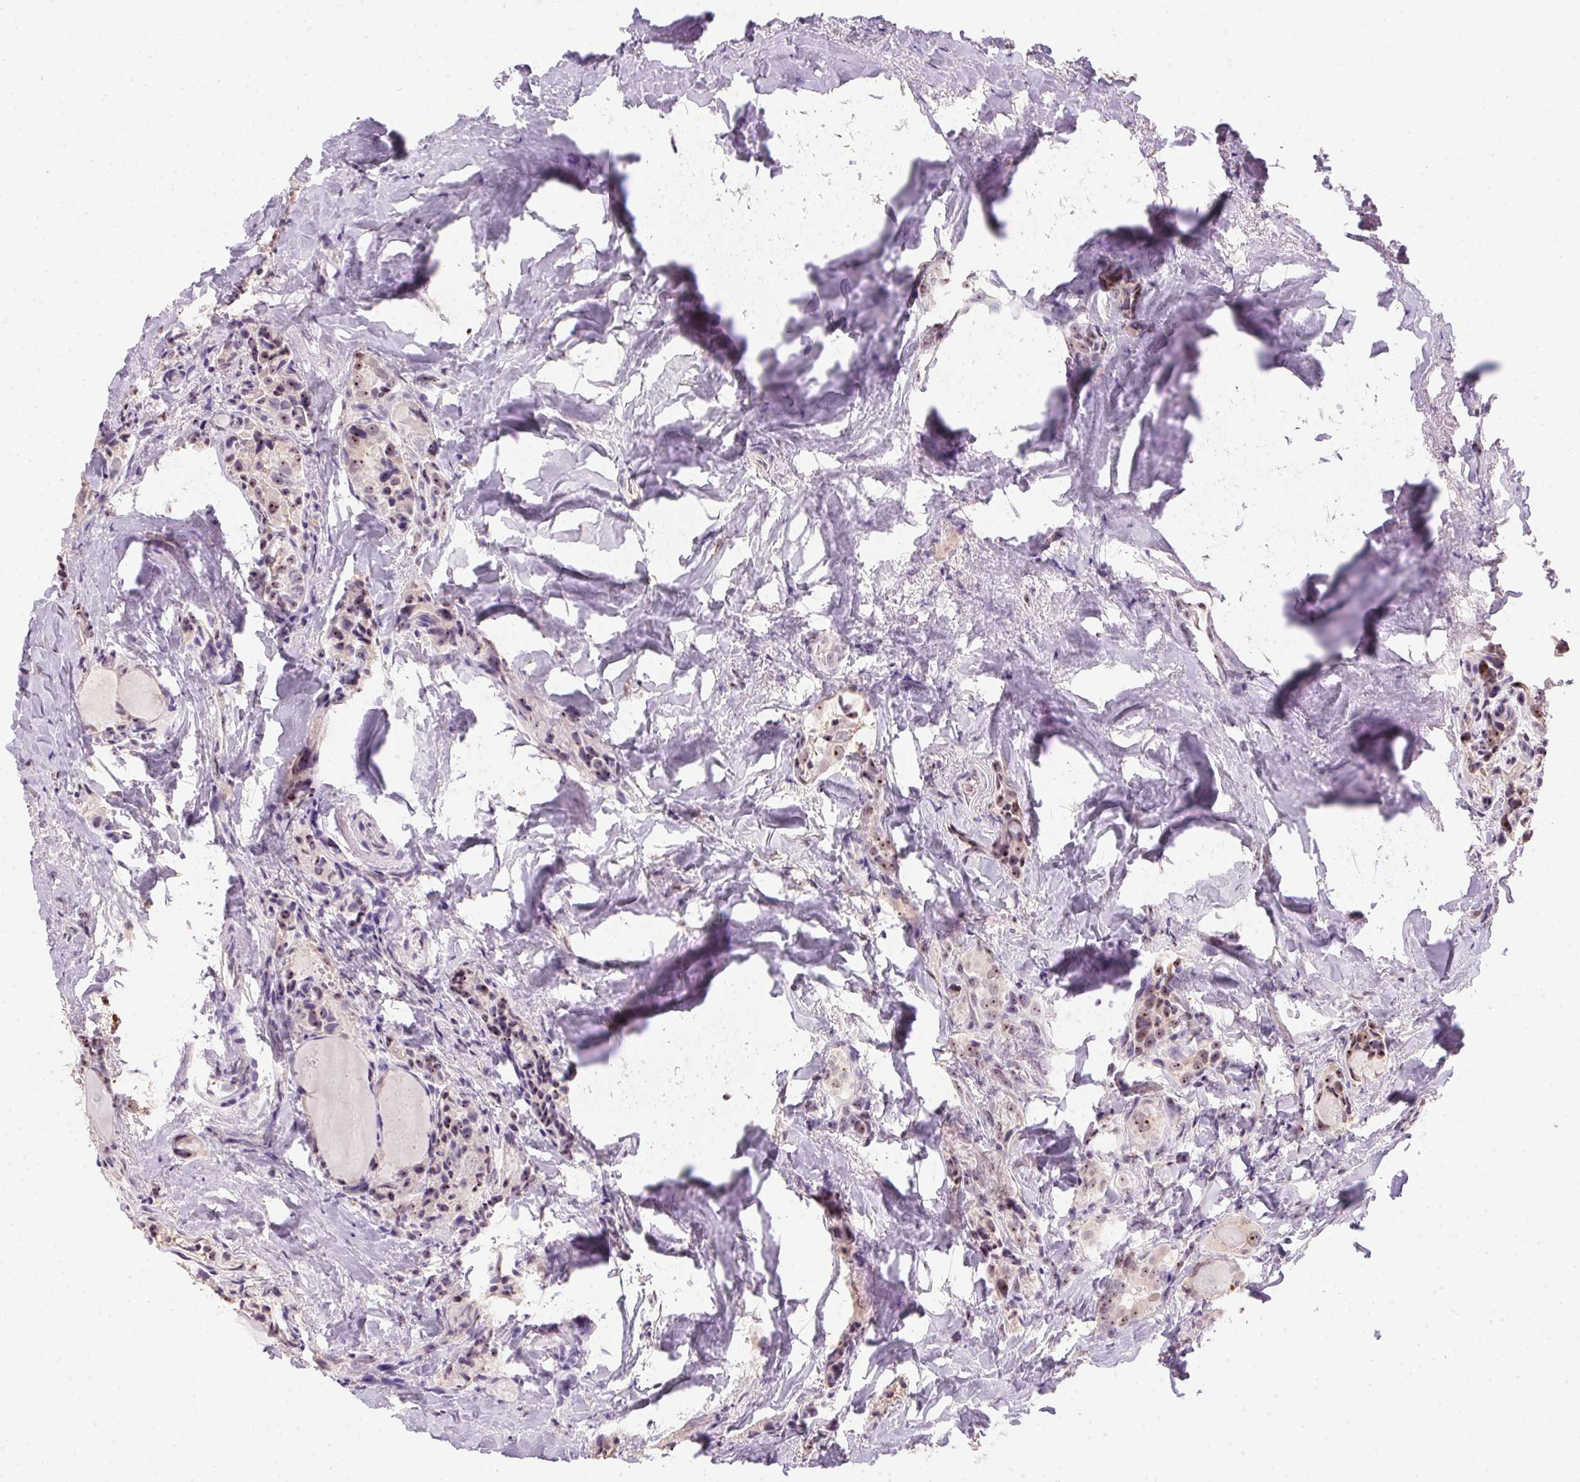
{"staining": {"intensity": "weak", "quantity": ">75%", "location": "nuclear"}, "tissue": "thyroid cancer", "cell_type": "Tumor cells", "image_type": "cancer", "snomed": [{"axis": "morphology", "description": "Papillary adenocarcinoma, NOS"}, {"axis": "topography", "description": "Thyroid gland"}], "caption": "High-magnification brightfield microscopy of papillary adenocarcinoma (thyroid) stained with DAB (3,3'-diaminobenzidine) (brown) and counterstained with hematoxylin (blue). tumor cells exhibit weak nuclear staining is seen in about>75% of cells. The staining was performed using DAB, with brown indicating positive protein expression. Nuclei are stained blue with hematoxylin.", "gene": "BATF2", "patient": {"sex": "female", "age": 75}}